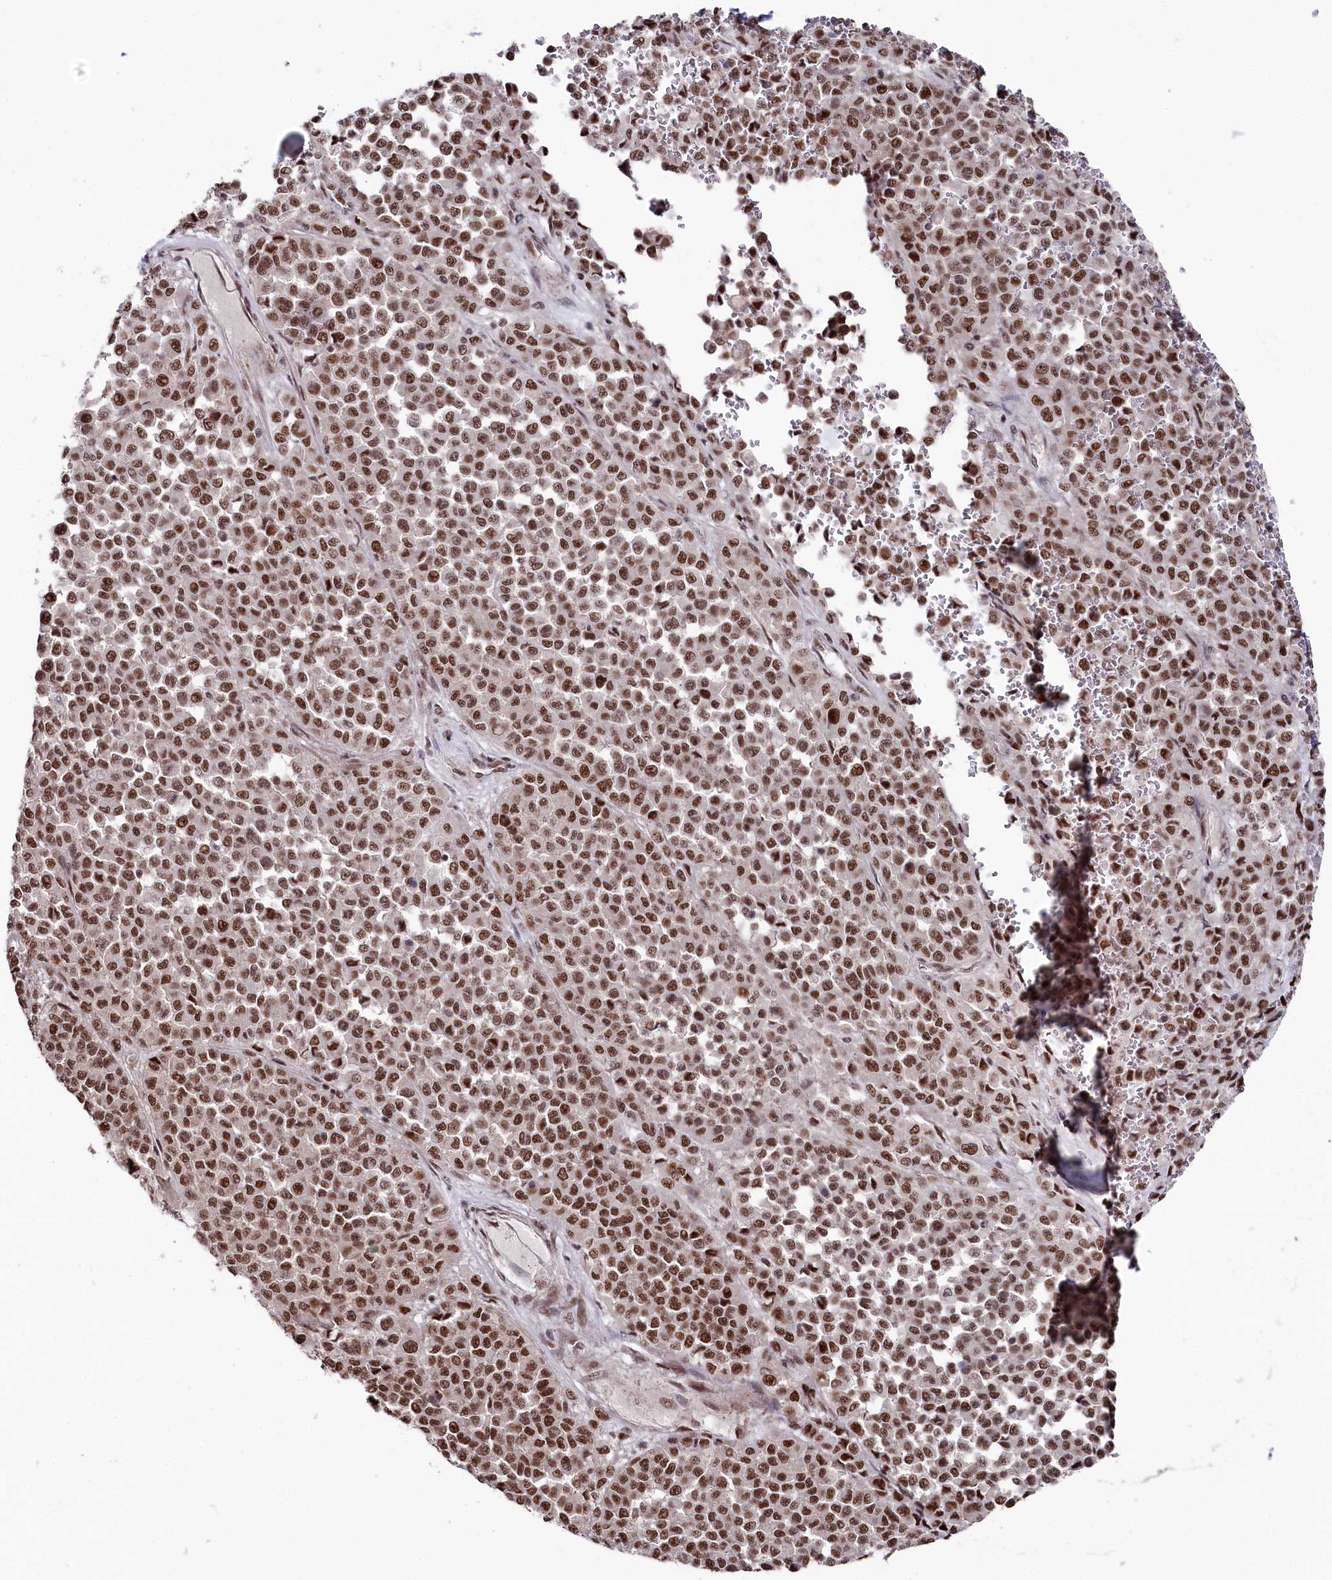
{"staining": {"intensity": "moderate", "quantity": ">75%", "location": "nuclear"}, "tissue": "melanoma", "cell_type": "Tumor cells", "image_type": "cancer", "snomed": [{"axis": "morphology", "description": "Malignant melanoma, Metastatic site"}, {"axis": "topography", "description": "Pancreas"}], "caption": "Immunohistochemistry of human malignant melanoma (metastatic site) reveals medium levels of moderate nuclear expression in about >75% of tumor cells.", "gene": "POLR2H", "patient": {"sex": "female", "age": 30}}